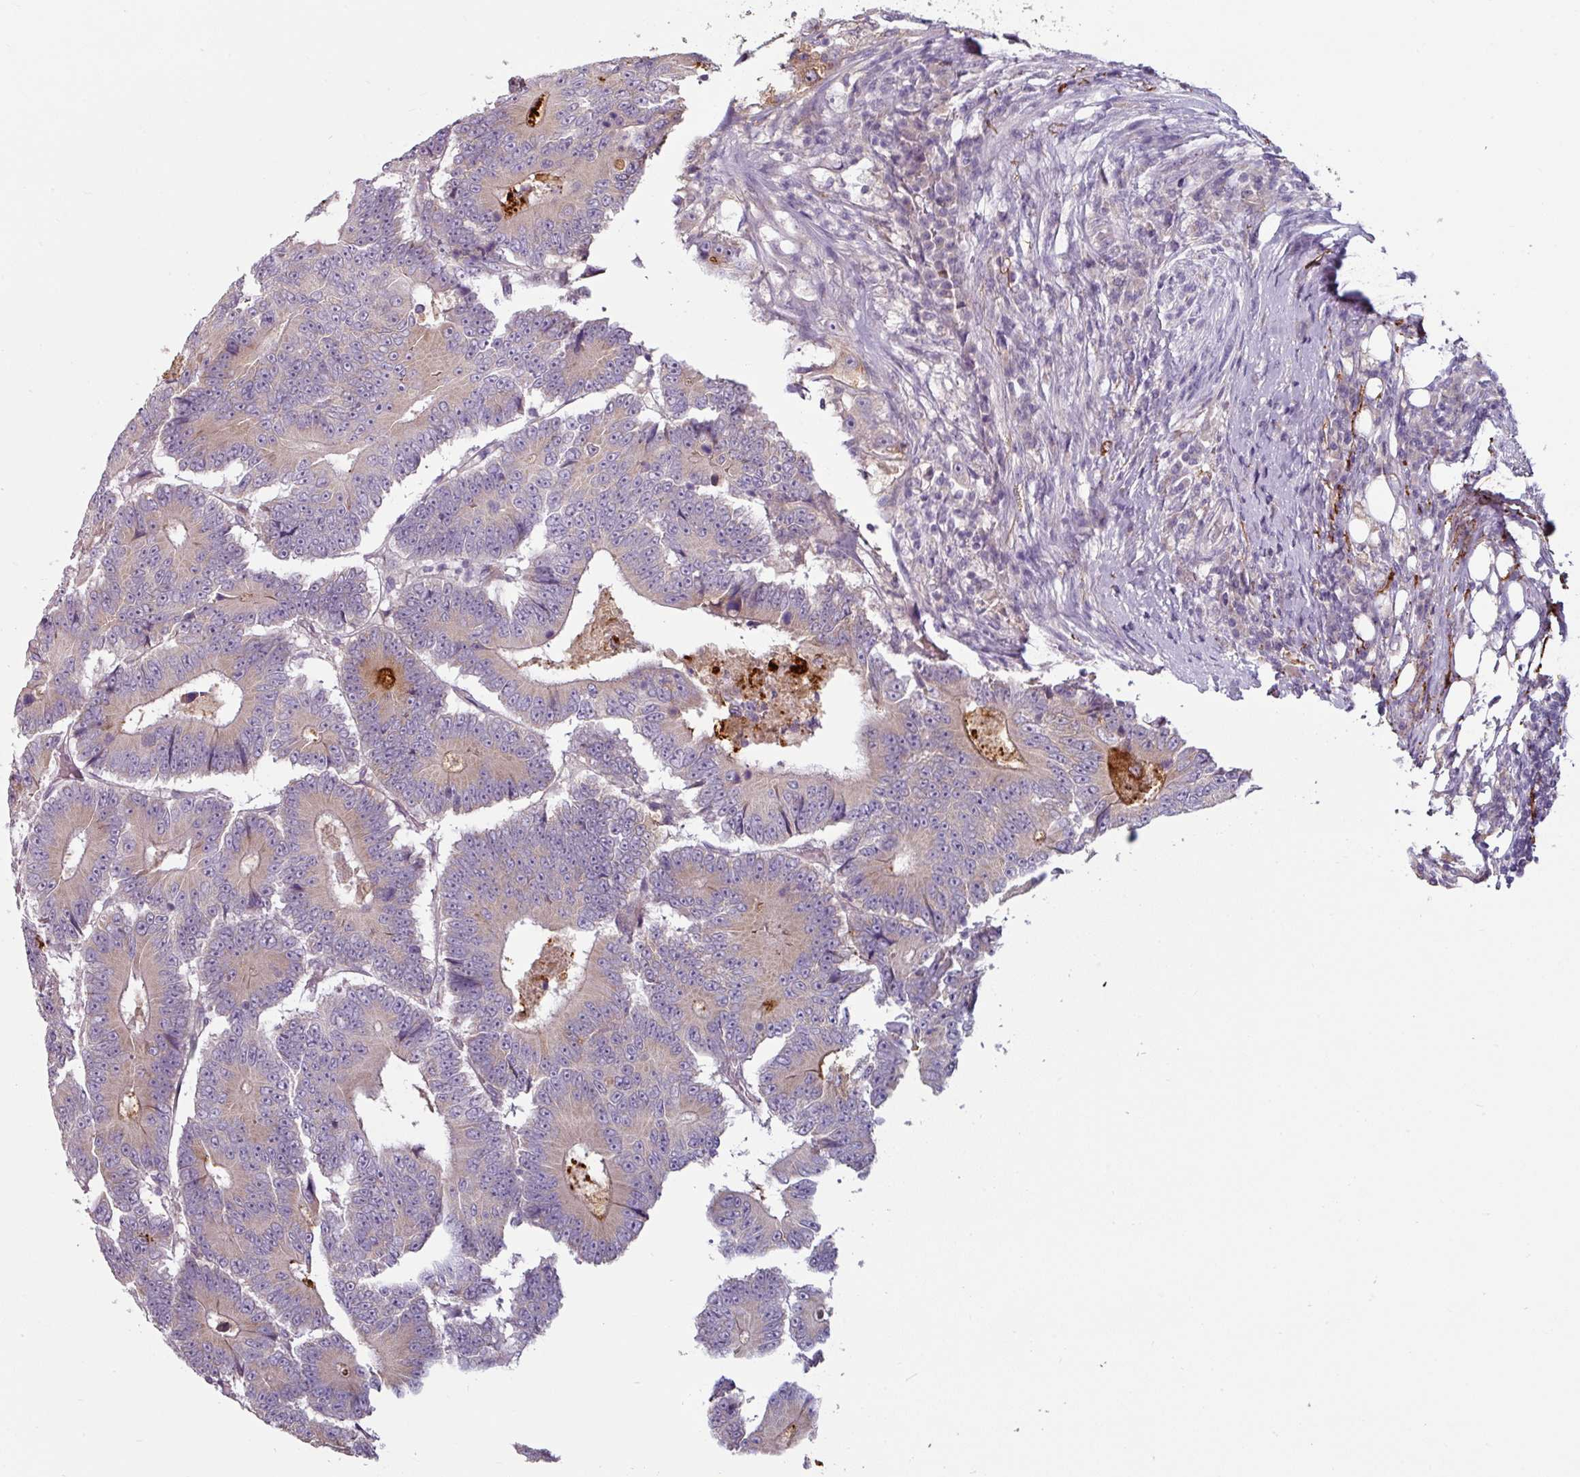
{"staining": {"intensity": "weak", "quantity": "25%-75%", "location": "cytoplasmic/membranous"}, "tissue": "colorectal cancer", "cell_type": "Tumor cells", "image_type": "cancer", "snomed": [{"axis": "morphology", "description": "Adenocarcinoma, NOS"}, {"axis": "topography", "description": "Colon"}], "caption": "Tumor cells exhibit low levels of weak cytoplasmic/membranous positivity in approximately 25%-75% of cells in colorectal adenocarcinoma. The staining was performed using DAB to visualize the protein expression in brown, while the nuclei were stained in blue with hematoxylin (Magnification: 20x).", "gene": "MTMR14", "patient": {"sex": "male", "age": 83}}